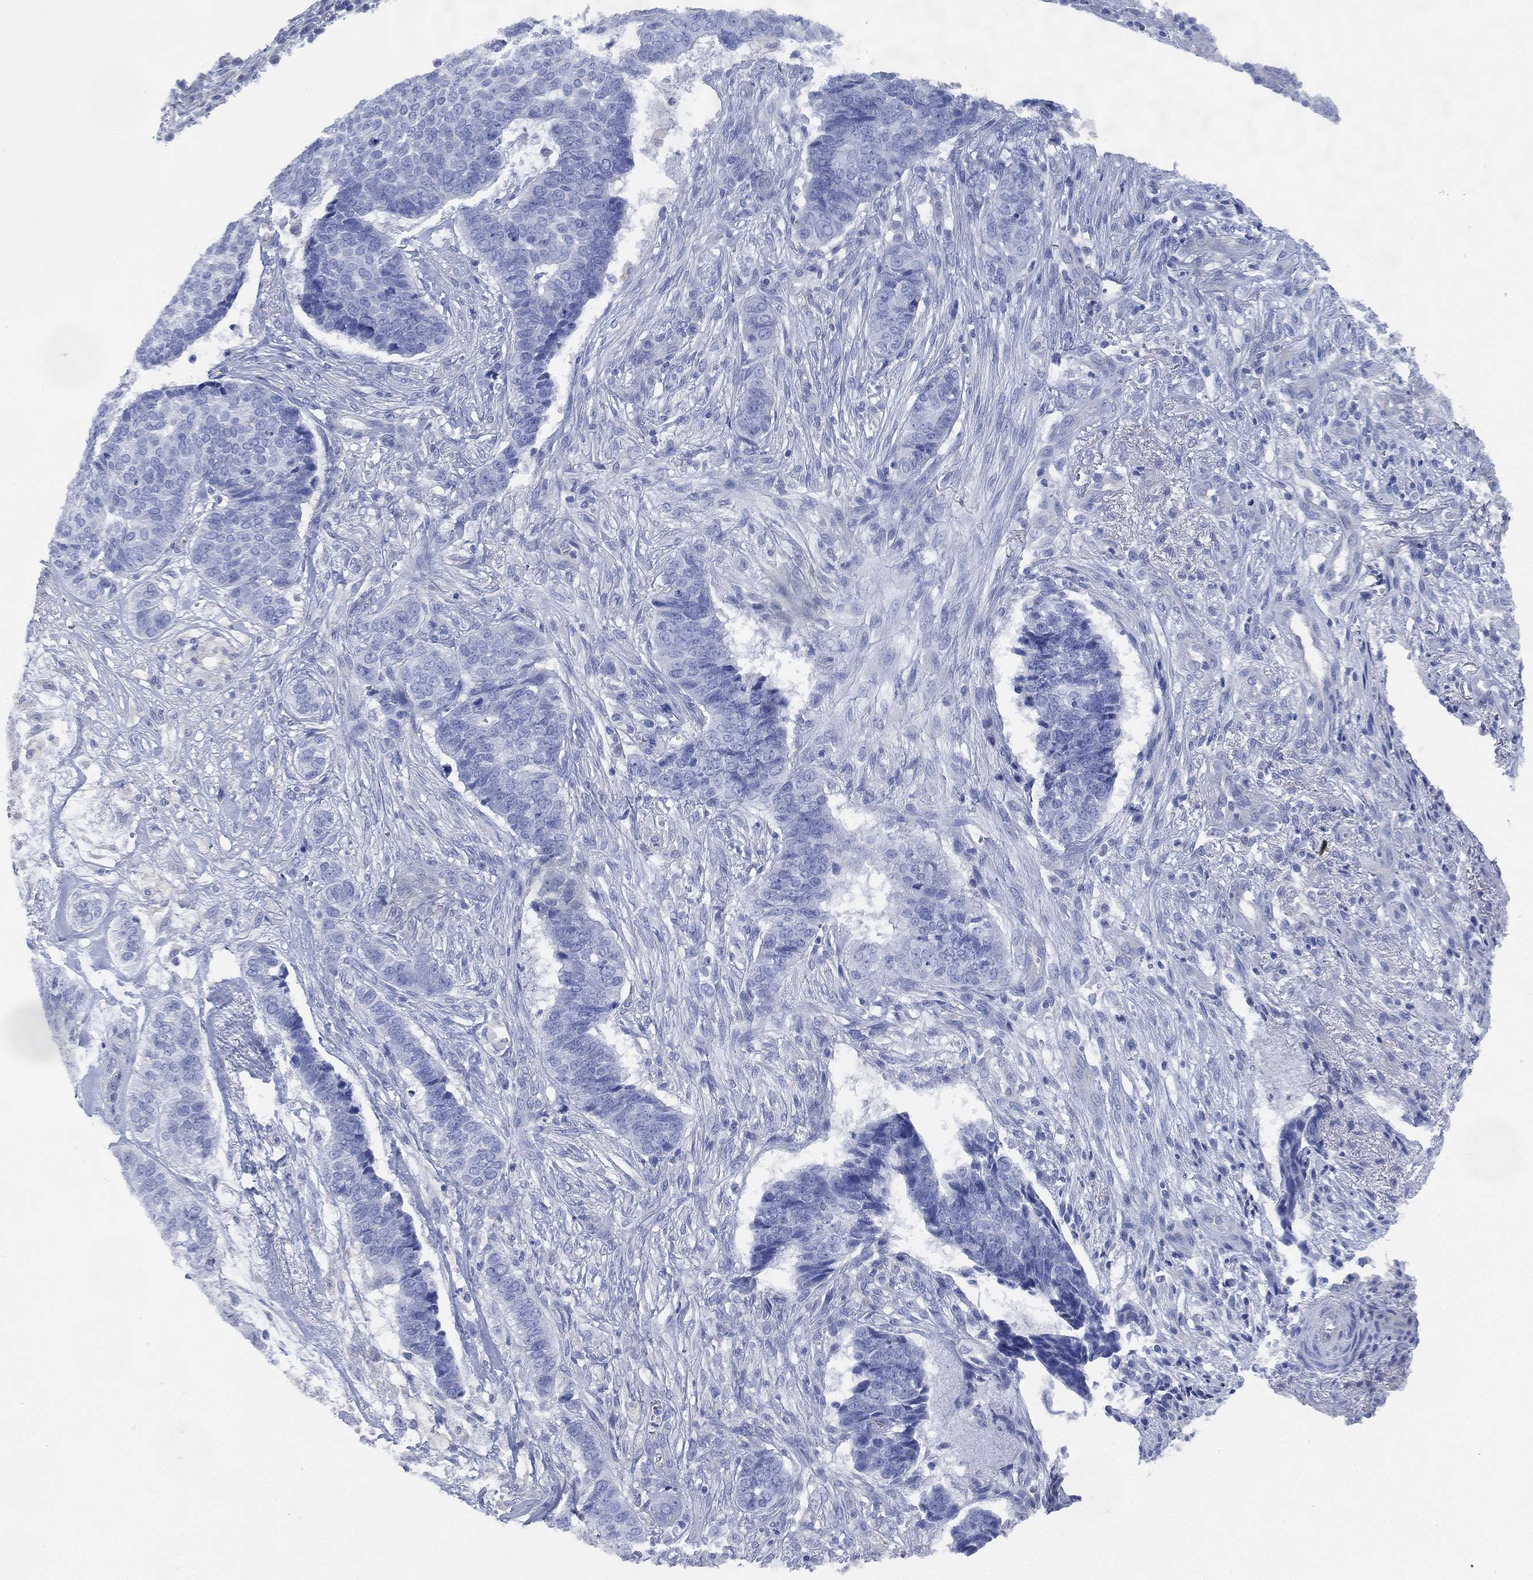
{"staining": {"intensity": "negative", "quantity": "none", "location": "none"}, "tissue": "skin cancer", "cell_type": "Tumor cells", "image_type": "cancer", "snomed": [{"axis": "morphology", "description": "Basal cell carcinoma"}, {"axis": "topography", "description": "Skin"}], "caption": "IHC photomicrograph of human basal cell carcinoma (skin) stained for a protein (brown), which displays no positivity in tumor cells.", "gene": "CCDC70", "patient": {"sex": "male", "age": 86}}